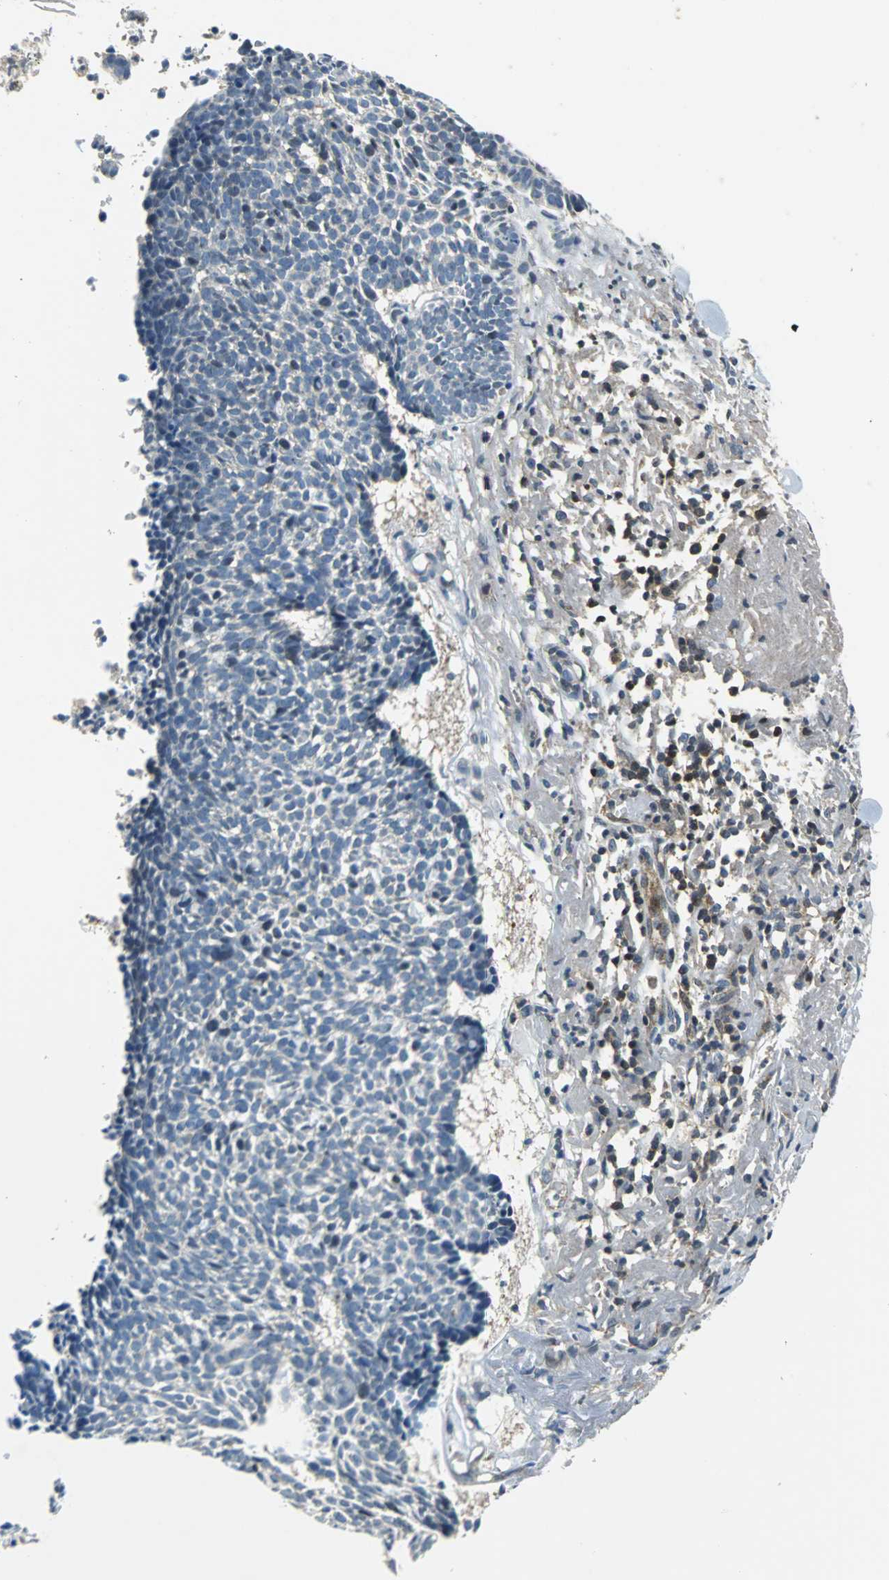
{"staining": {"intensity": "negative", "quantity": "none", "location": "none"}, "tissue": "skin cancer", "cell_type": "Tumor cells", "image_type": "cancer", "snomed": [{"axis": "morphology", "description": "Basal cell carcinoma"}, {"axis": "topography", "description": "Skin"}], "caption": "IHC micrograph of human skin cancer (basal cell carcinoma) stained for a protein (brown), which displays no expression in tumor cells.", "gene": "GSDMD", "patient": {"sex": "female", "age": 87}}